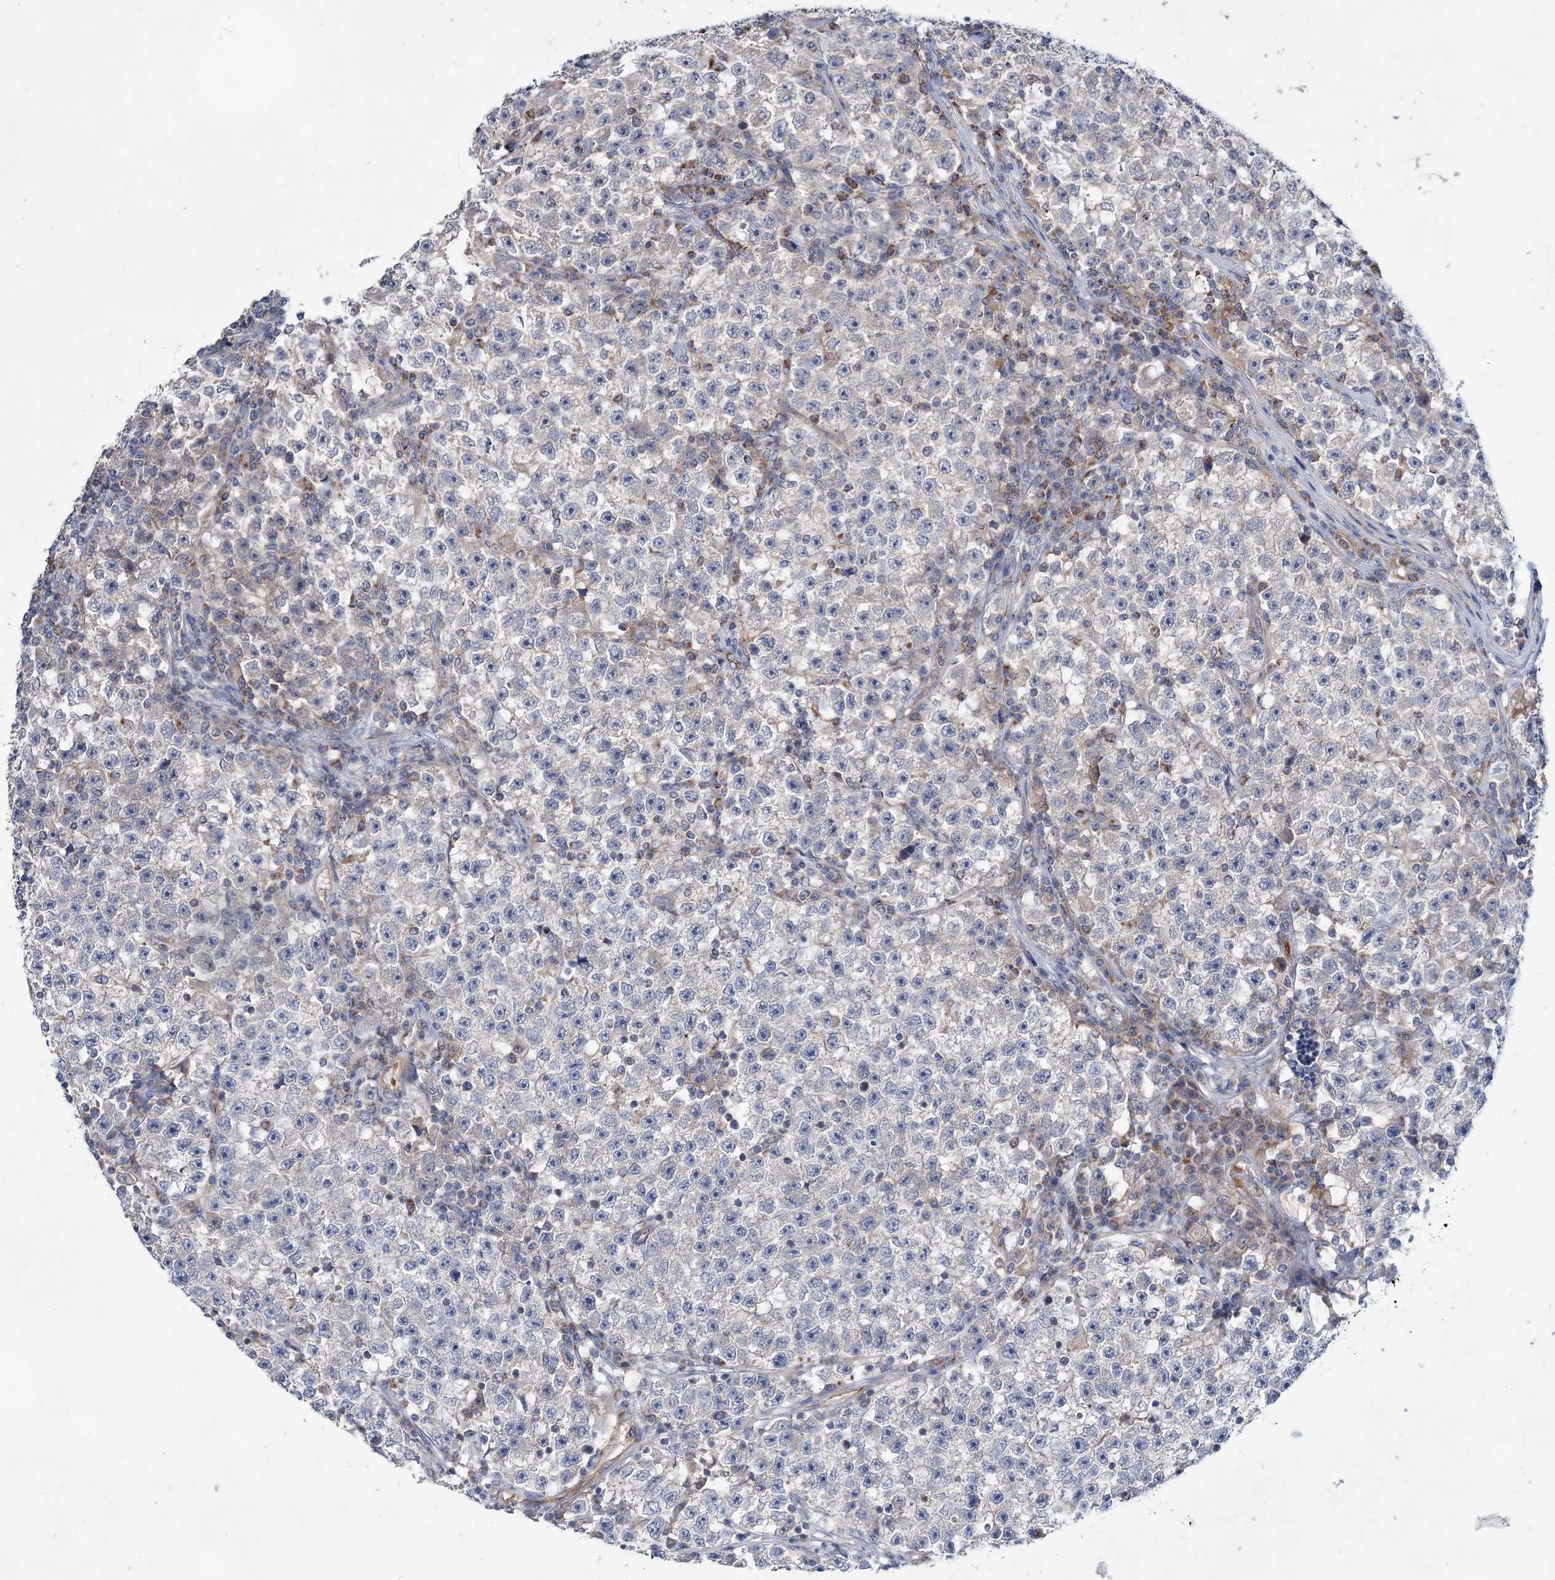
{"staining": {"intensity": "negative", "quantity": "none", "location": "none"}, "tissue": "testis cancer", "cell_type": "Tumor cells", "image_type": "cancer", "snomed": [{"axis": "morphology", "description": "Seminoma, NOS"}, {"axis": "topography", "description": "Testis"}], "caption": "Immunohistochemistry of human seminoma (testis) demonstrates no expression in tumor cells. (DAB (3,3'-diaminobenzidine) IHC visualized using brightfield microscopy, high magnification).", "gene": "TRAPPC13", "patient": {"sex": "male", "age": 22}}